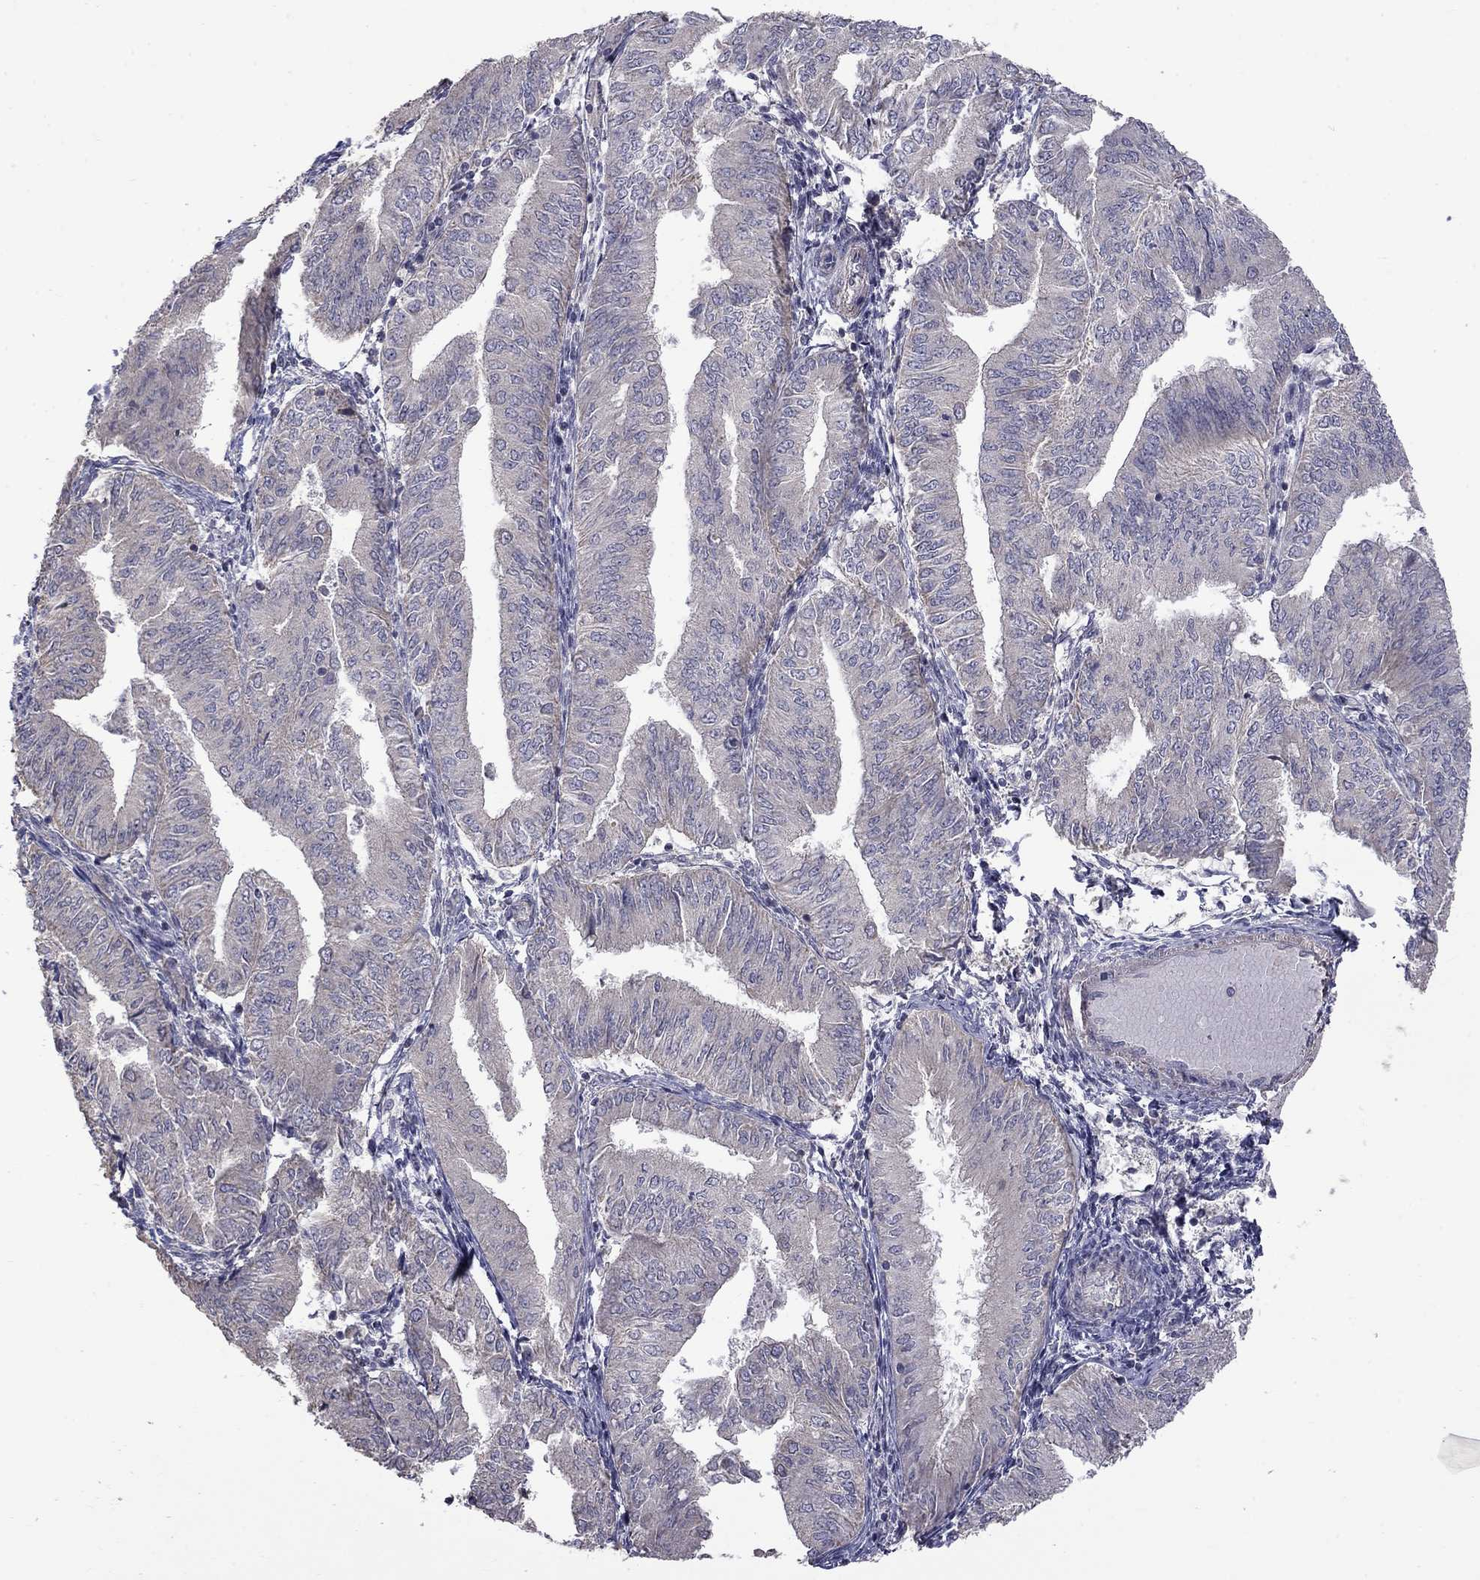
{"staining": {"intensity": "negative", "quantity": "none", "location": "none"}, "tissue": "endometrial cancer", "cell_type": "Tumor cells", "image_type": "cancer", "snomed": [{"axis": "morphology", "description": "Adenocarcinoma, NOS"}, {"axis": "topography", "description": "Endometrium"}], "caption": "An image of human adenocarcinoma (endometrial) is negative for staining in tumor cells. (Immunohistochemistry, brightfield microscopy, high magnification).", "gene": "SLC39A14", "patient": {"sex": "female", "age": 53}}